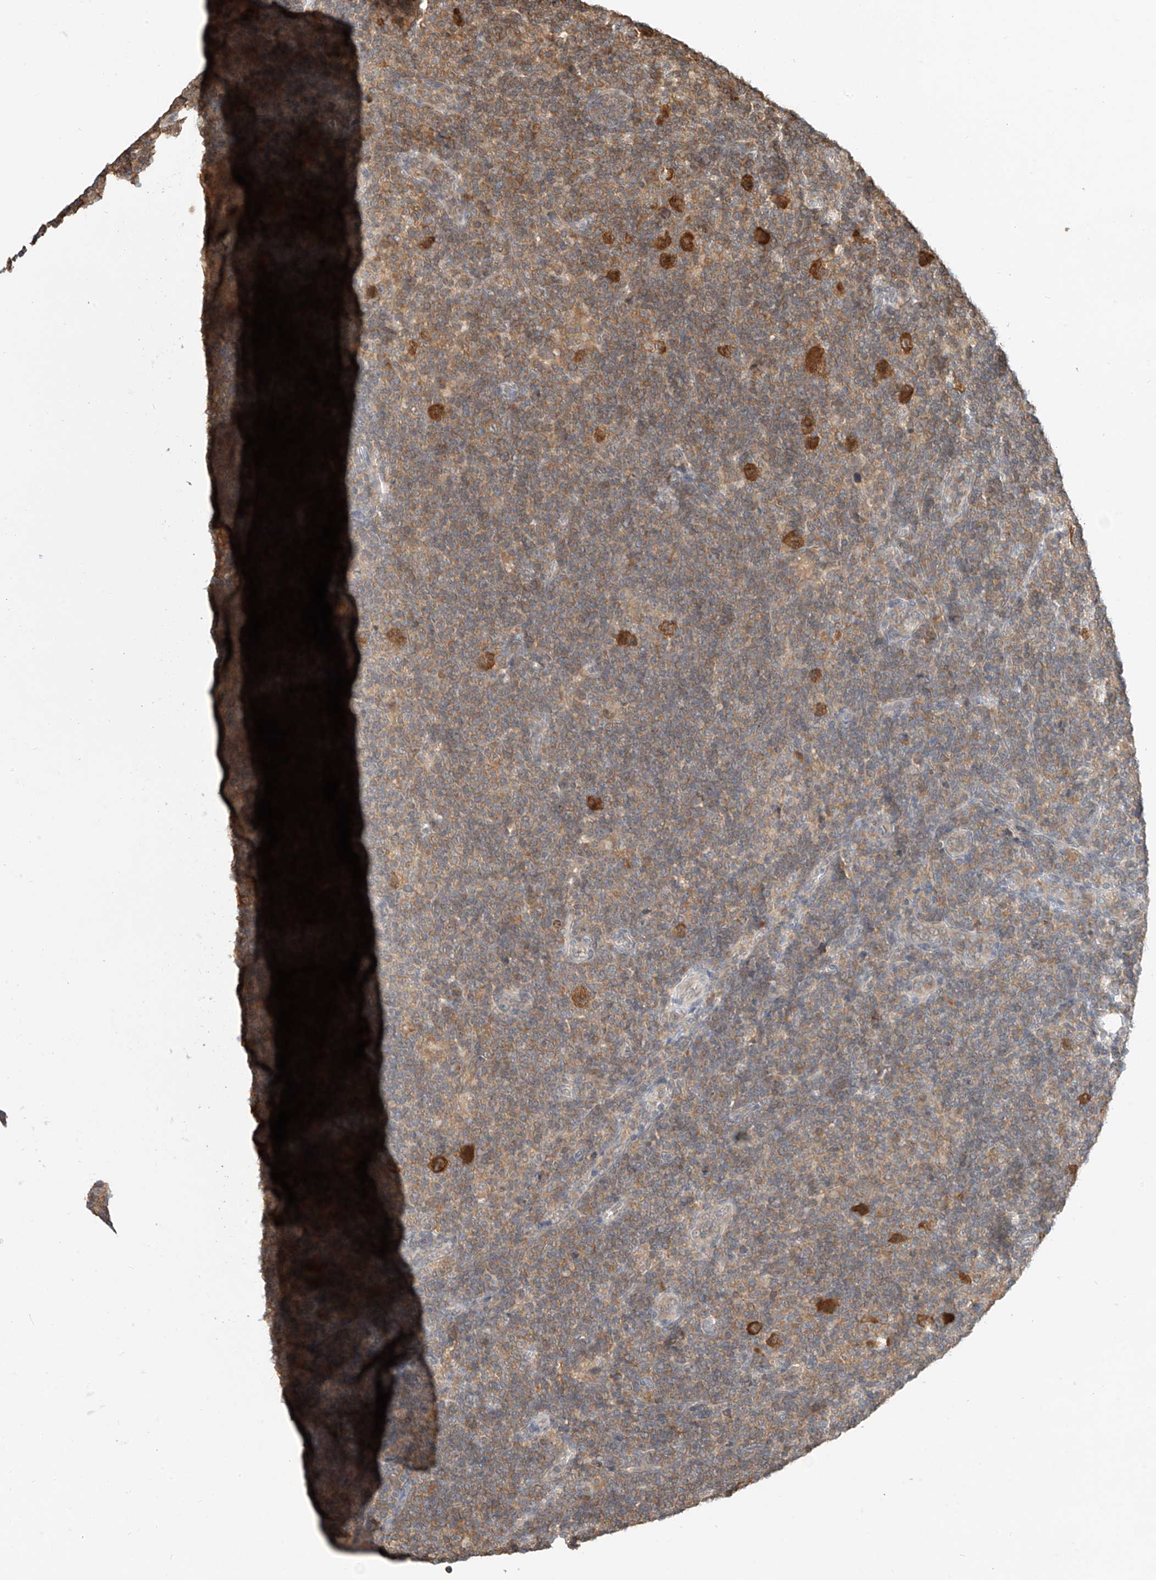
{"staining": {"intensity": "strong", "quantity": ">75%", "location": "cytoplasmic/membranous"}, "tissue": "lymphoma", "cell_type": "Tumor cells", "image_type": "cancer", "snomed": [{"axis": "morphology", "description": "Hodgkin's disease, NOS"}, {"axis": "topography", "description": "Lymph node"}], "caption": "This photomicrograph demonstrates IHC staining of human Hodgkin's disease, with high strong cytoplasmic/membranous staining in about >75% of tumor cells.", "gene": "PPA2", "patient": {"sex": "female", "age": 57}}